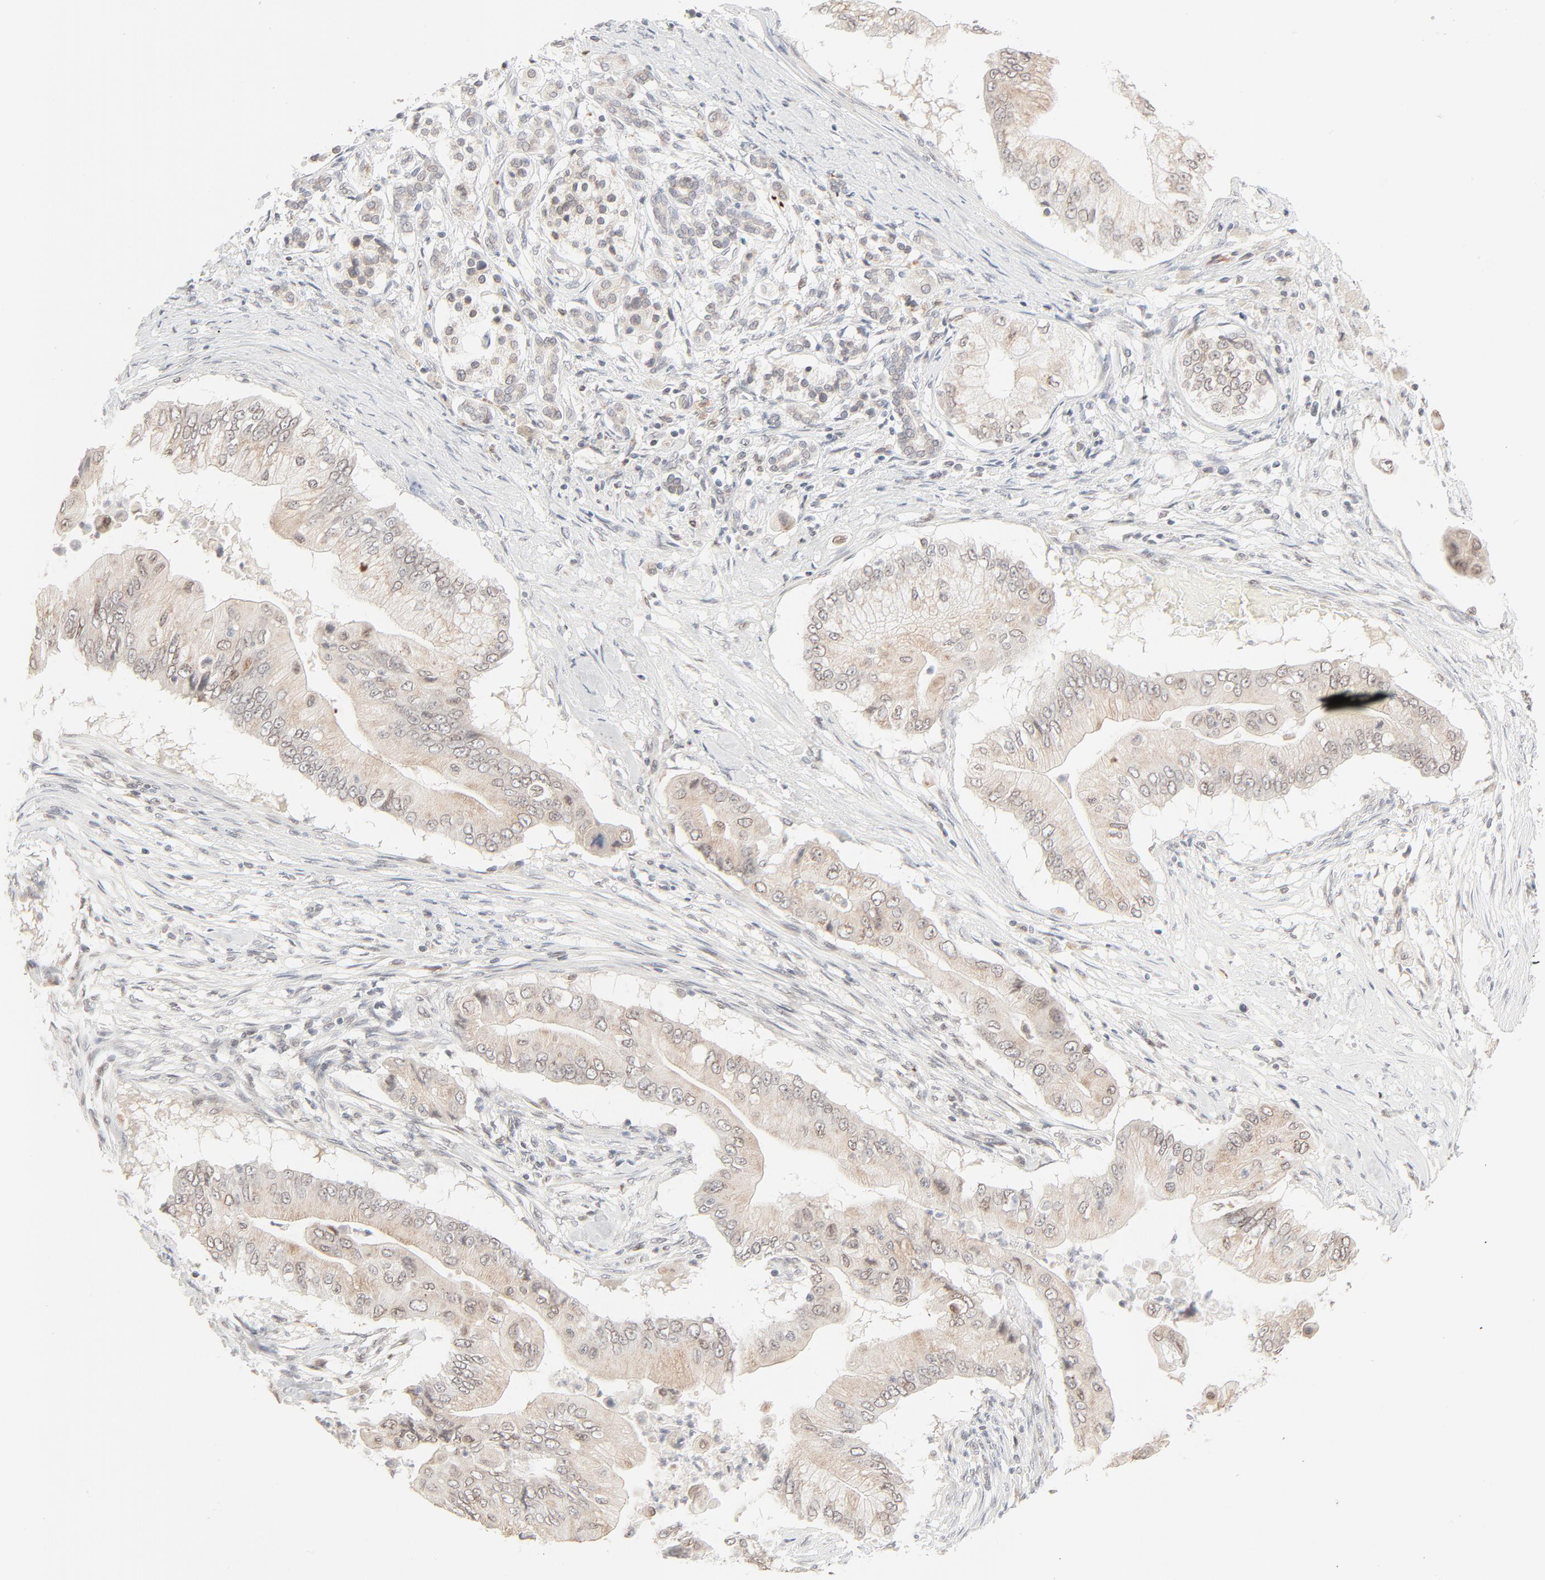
{"staining": {"intensity": "weak", "quantity": "25%-75%", "location": "cytoplasmic/membranous,nuclear"}, "tissue": "pancreatic cancer", "cell_type": "Tumor cells", "image_type": "cancer", "snomed": [{"axis": "morphology", "description": "Adenocarcinoma, NOS"}, {"axis": "topography", "description": "Pancreas"}], "caption": "Immunohistochemistry (IHC) (DAB (3,3'-diaminobenzidine)) staining of pancreatic cancer displays weak cytoplasmic/membranous and nuclear protein staining in approximately 25%-75% of tumor cells.", "gene": "MAD1L1", "patient": {"sex": "male", "age": 62}}